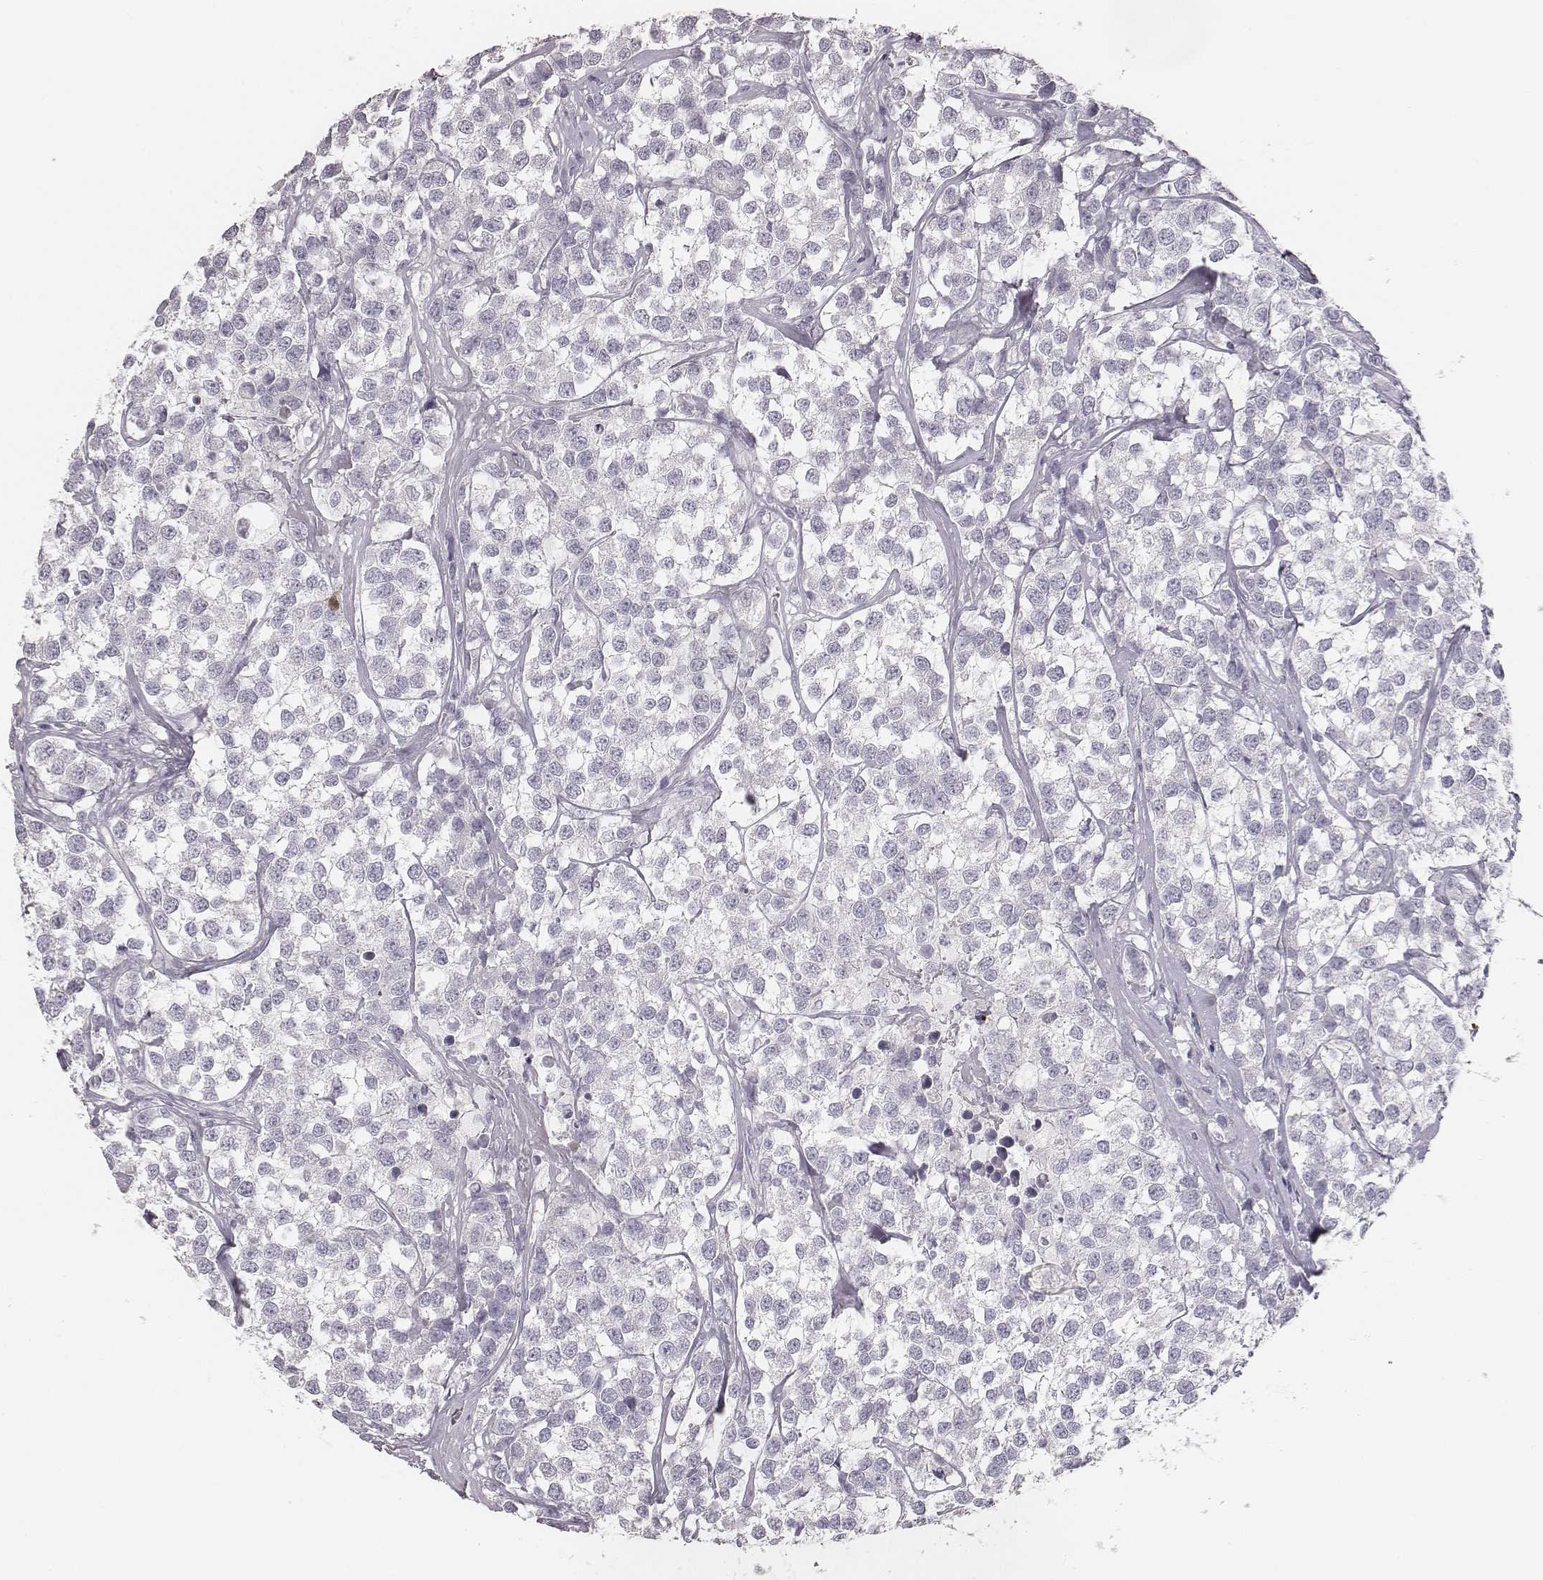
{"staining": {"intensity": "negative", "quantity": "none", "location": "none"}, "tissue": "testis cancer", "cell_type": "Tumor cells", "image_type": "cancer", "snomed": [{"axis": "morphology", "description": "Seminoma, NOS"}, {"axis": "topography", "description": "Testis"}], "caption": "Immunohistochemistry of testis cancer (seminoma) displays no staining in tumor cells.", "gene": "MYH6", "patient": {"sex": "male", "age": 59}}